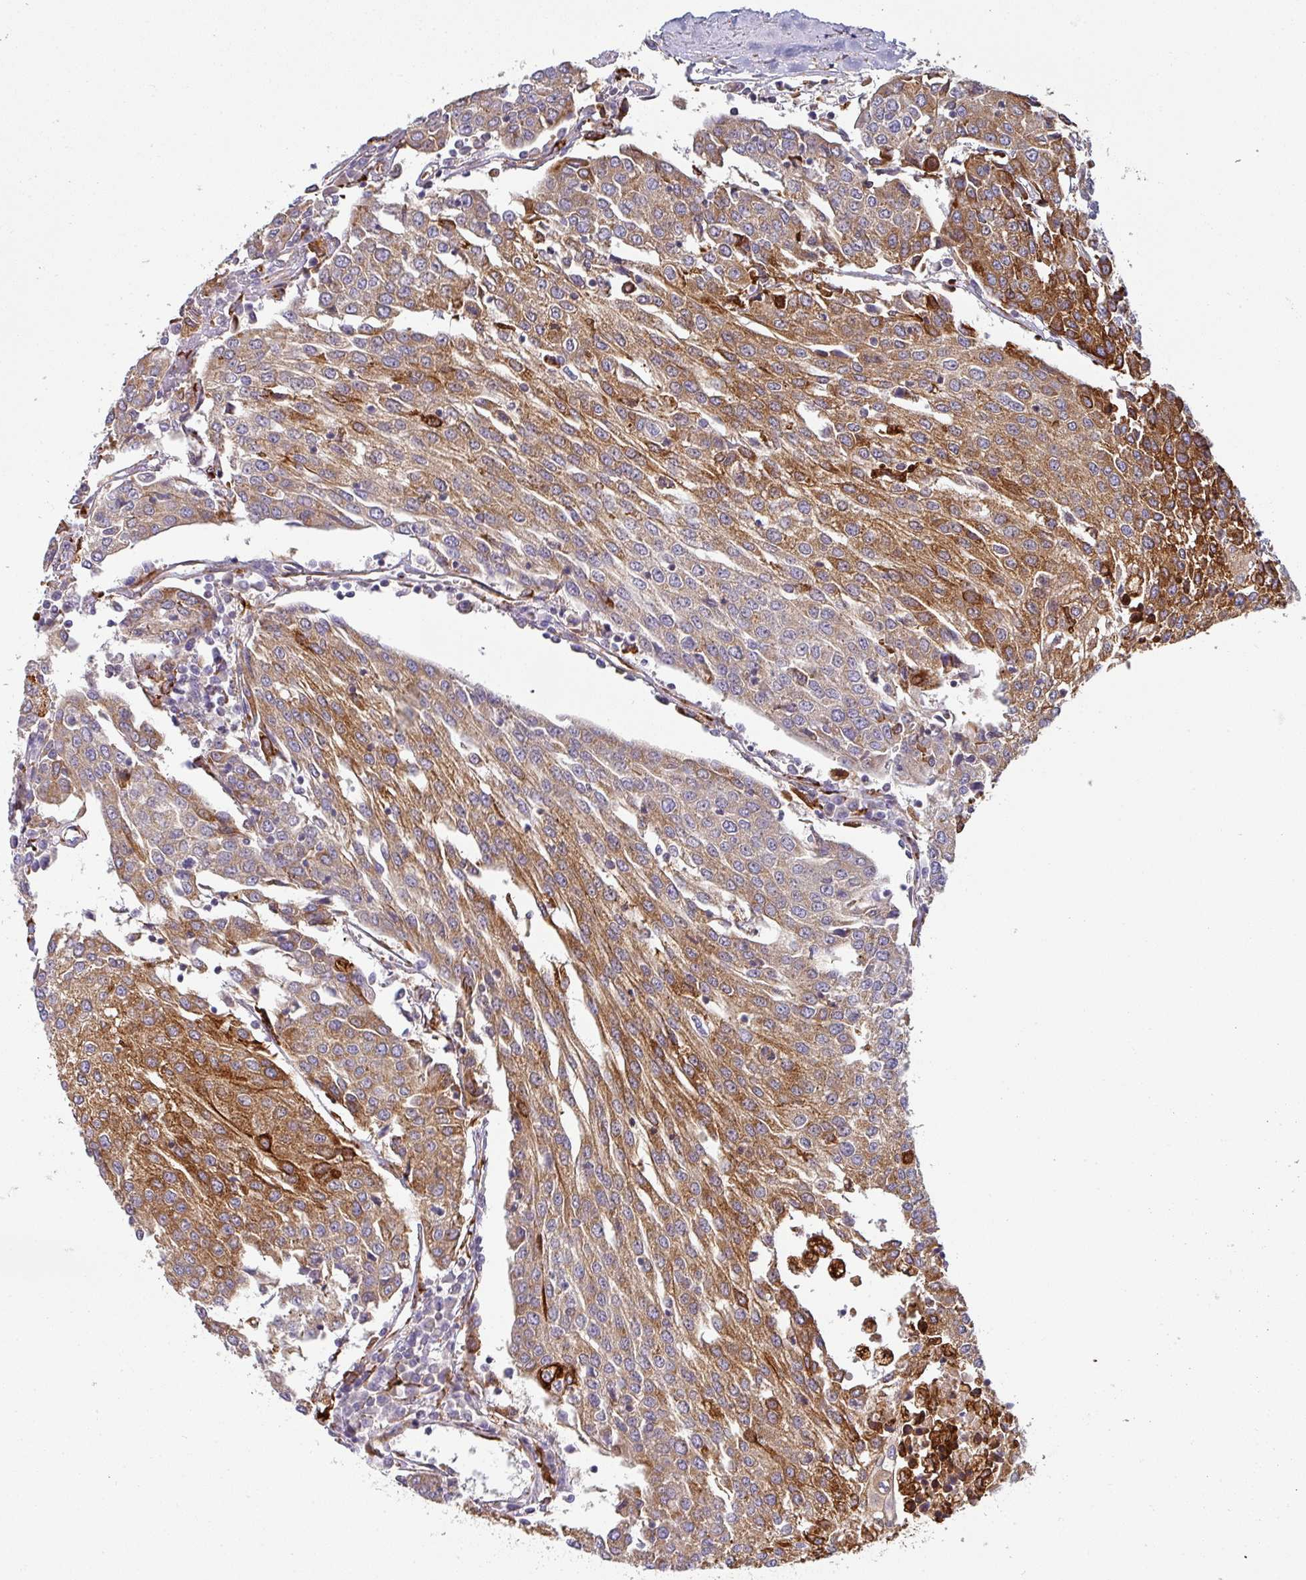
{"staining": {"intensity": "strong", "quantity": ">75%", "location": "cytoplasmic/membranous"}, "tissue": "urothelial cancer", "cell_type": "Tumor cells", "image_type": "cancer", "snomed": [{"axis": "morphology", "description": "Urothelial carcinoma, High grade"}, {"axis": "topography", "description": "Urinary bladder"}], "caption": "Urothelial cancer stained with a brown dye exhibits strong cytoplasmic/membranous positive staining in approximately >75% of tumor cells.", "gene": "ZNF268", "patient": {"sex": "female", "age": 85}}